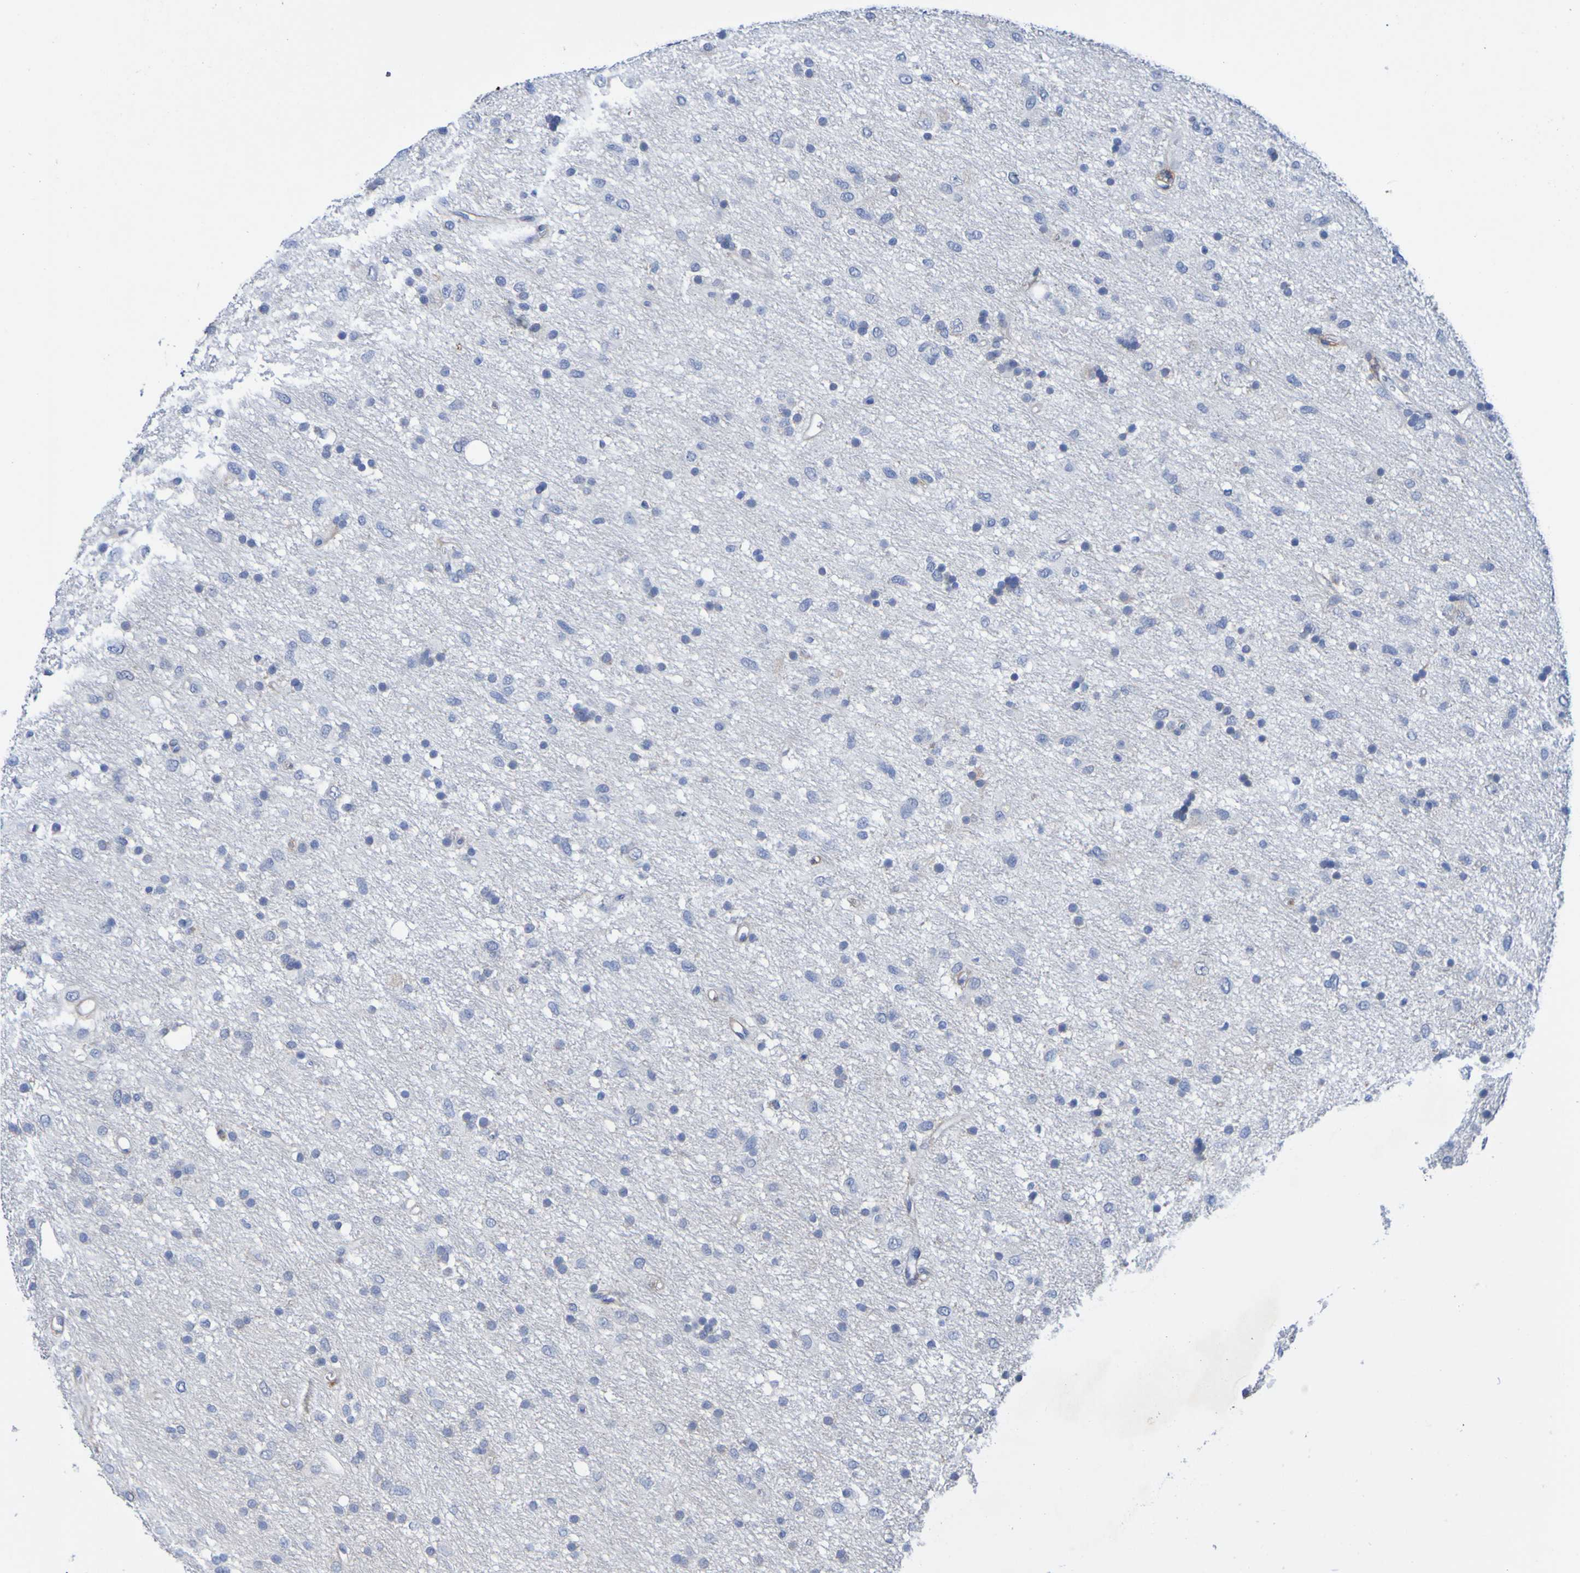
{"staining": {"intensity": "negative", "quantity": "none", "location": "none"}, "tissue": "glioma", "cell_type": "Tumor cells", "image_type": "cancer", "snomed": [{"axis": "morphology", "description": "Glioma, malignant, Low grade"}, {"axis": "topography", "description": "Brain"}], "caption": "Protein analysis of malignant glioma (low-grade) reveals no significant positivity in tumor cells.", "gene": "SGCB", "patient": {"sex": "male", "age": 77}}